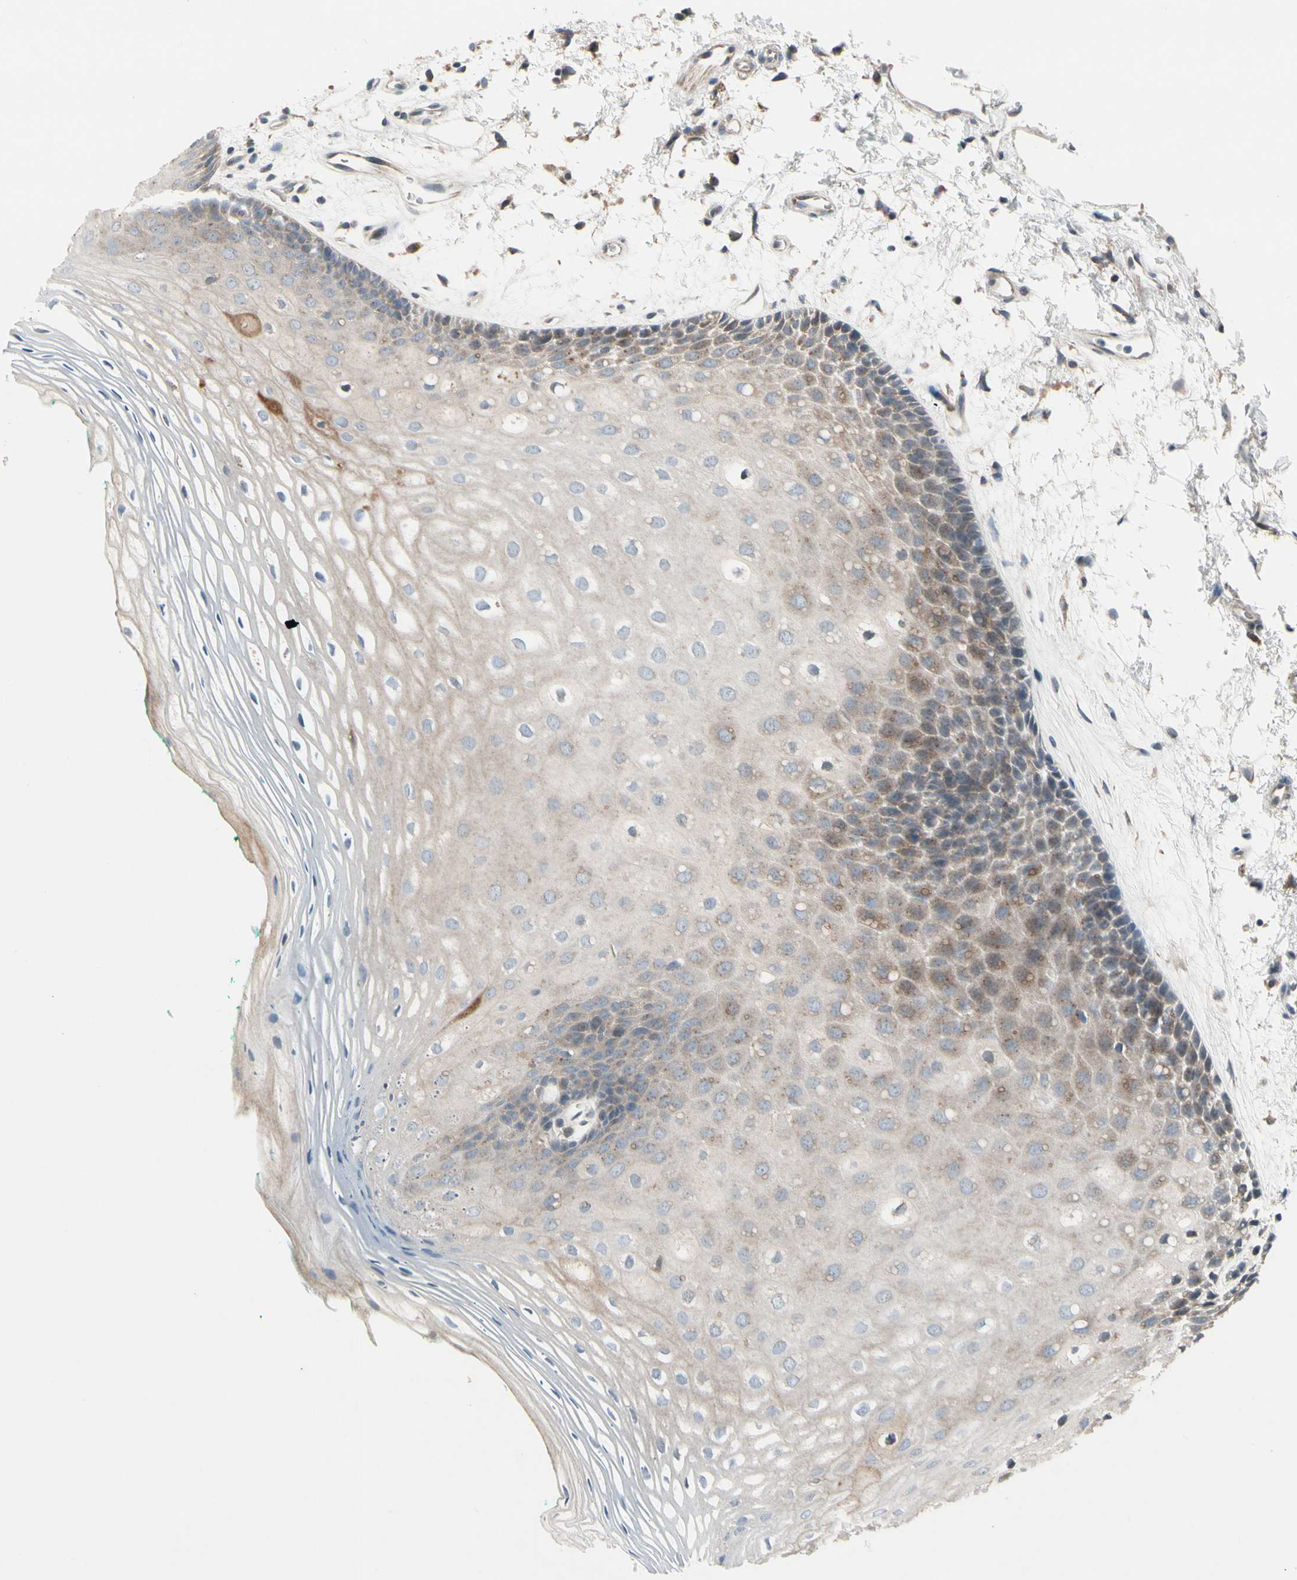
{"staining": {"intensity": "moderate", "quantity": "<25%", "location": "cytoplasmic/membranous"}, "tissue": "oral mucosa", "cell_type": "Squamous epithelial cells", "image_type": "normal", "snomed": [{"axis": "morphology", "description": "Normal tissue, NOS"}, {"axis": "topography", "description": "Skeletal muscle"}, {"axis": "topography", "description": "Oral tissue"}, {"axis": "topography", "description": "Peripheral nerve tissue"}], "caption": "Immunohistochemical staining of benign oral mucosa reveals moderate cytoplasmic/membranous protein staining in approximately <25% of squamous epithelial cells. (Stains: DAB (3,3'-diaminobenzidine) in brown, nuclei in blue, Microscopy: brightfield microscopy at high magnification).", "gene": "SNX29", "patient": {"sex": "female", "age": 84}}